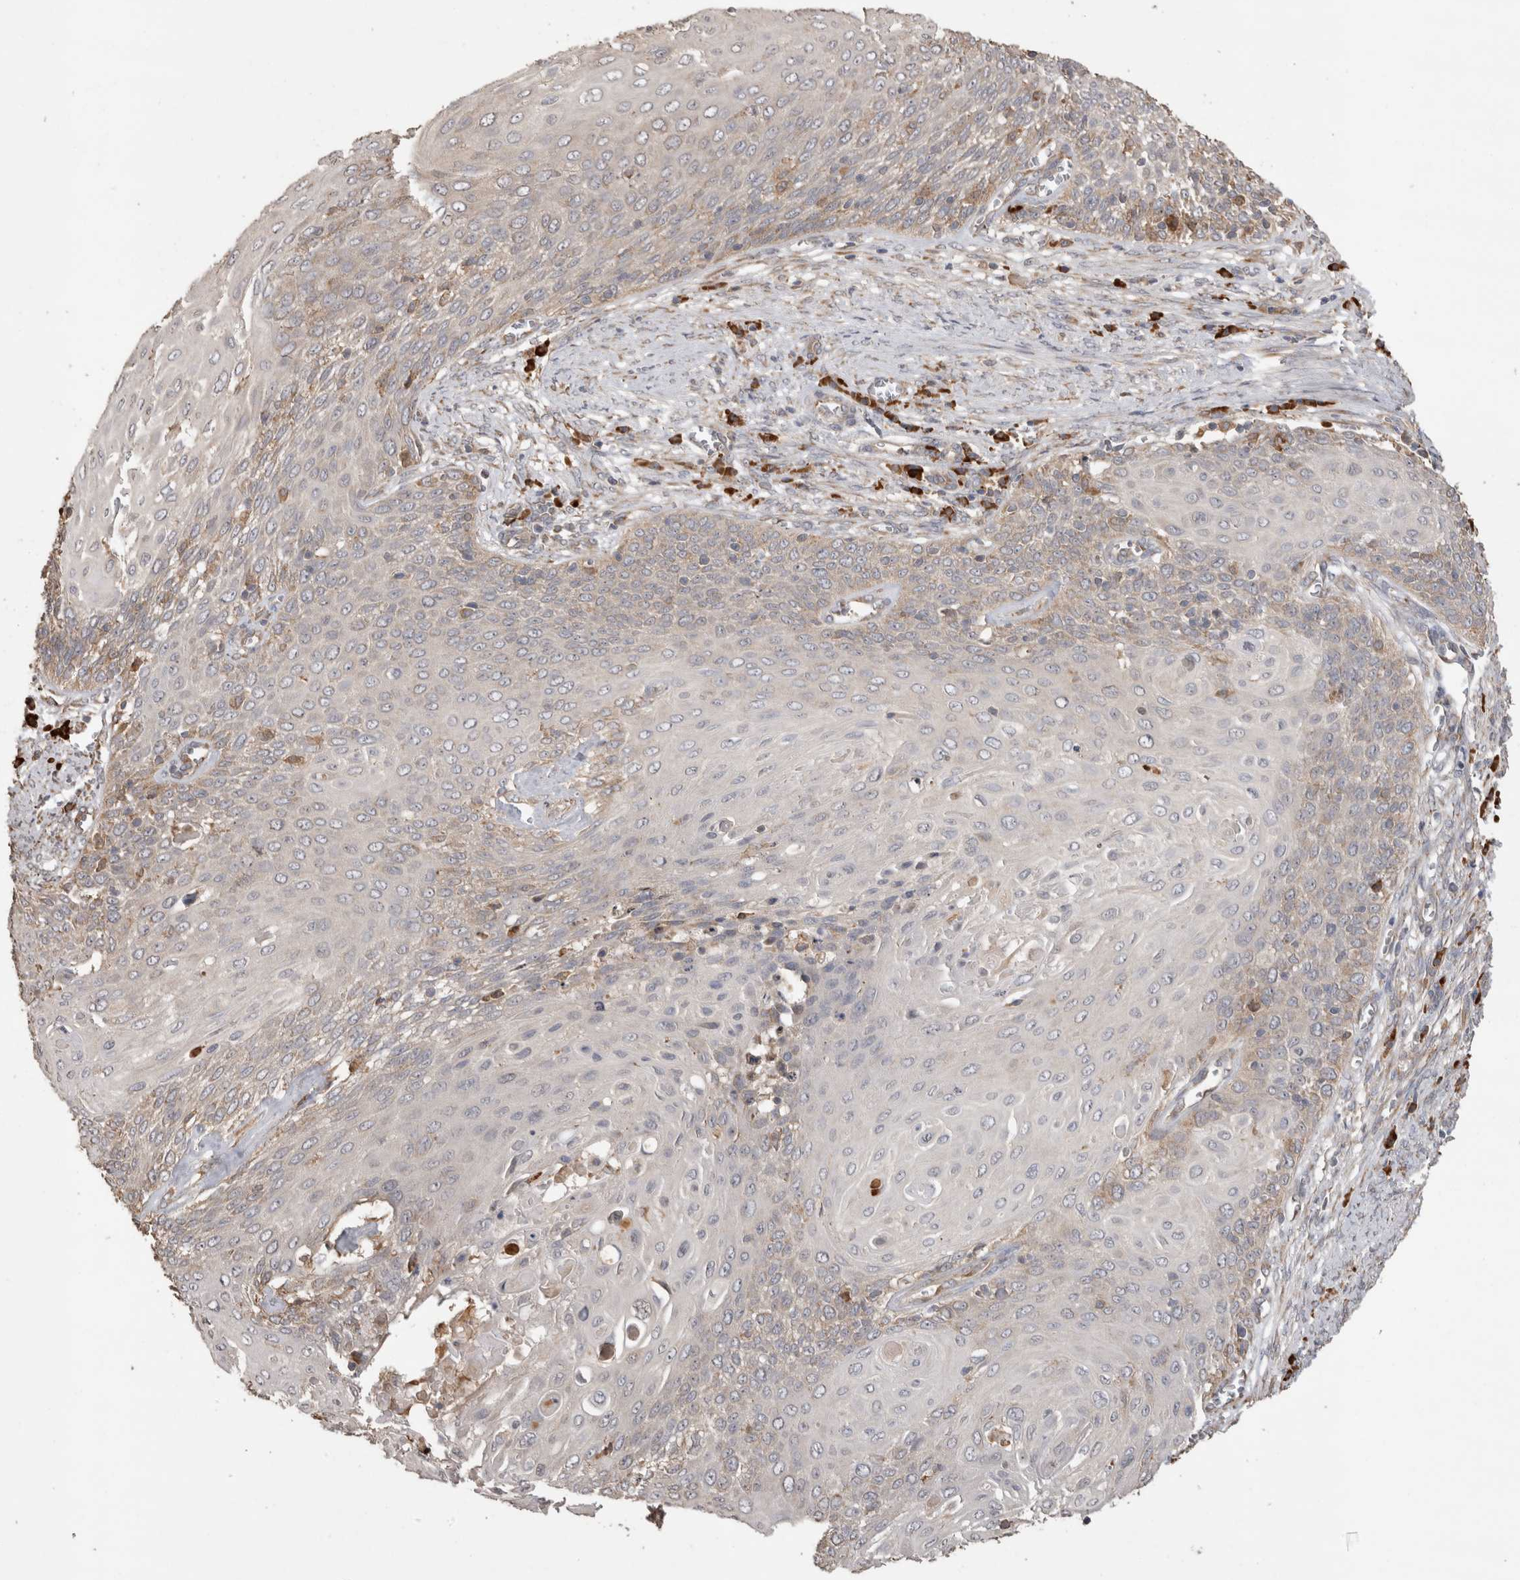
{"staining": {"intensity": "negative", "quantity": "none", "location": "none"}, "tissue": "cervical cancer", "cell_type": "Tumor cells", "image_type": "cancer", "snomed": [{"axis": "morphology", "description": "Squamous cell carcinoma, NOS"}, {"axis": "topography", "description": "Cervix"}], "caption": "Micrograph shows no significant protein staining in tumor cells of cervical cancer.", "gene": "TBCE", "patient": {"sex": "female", "age": 39}}